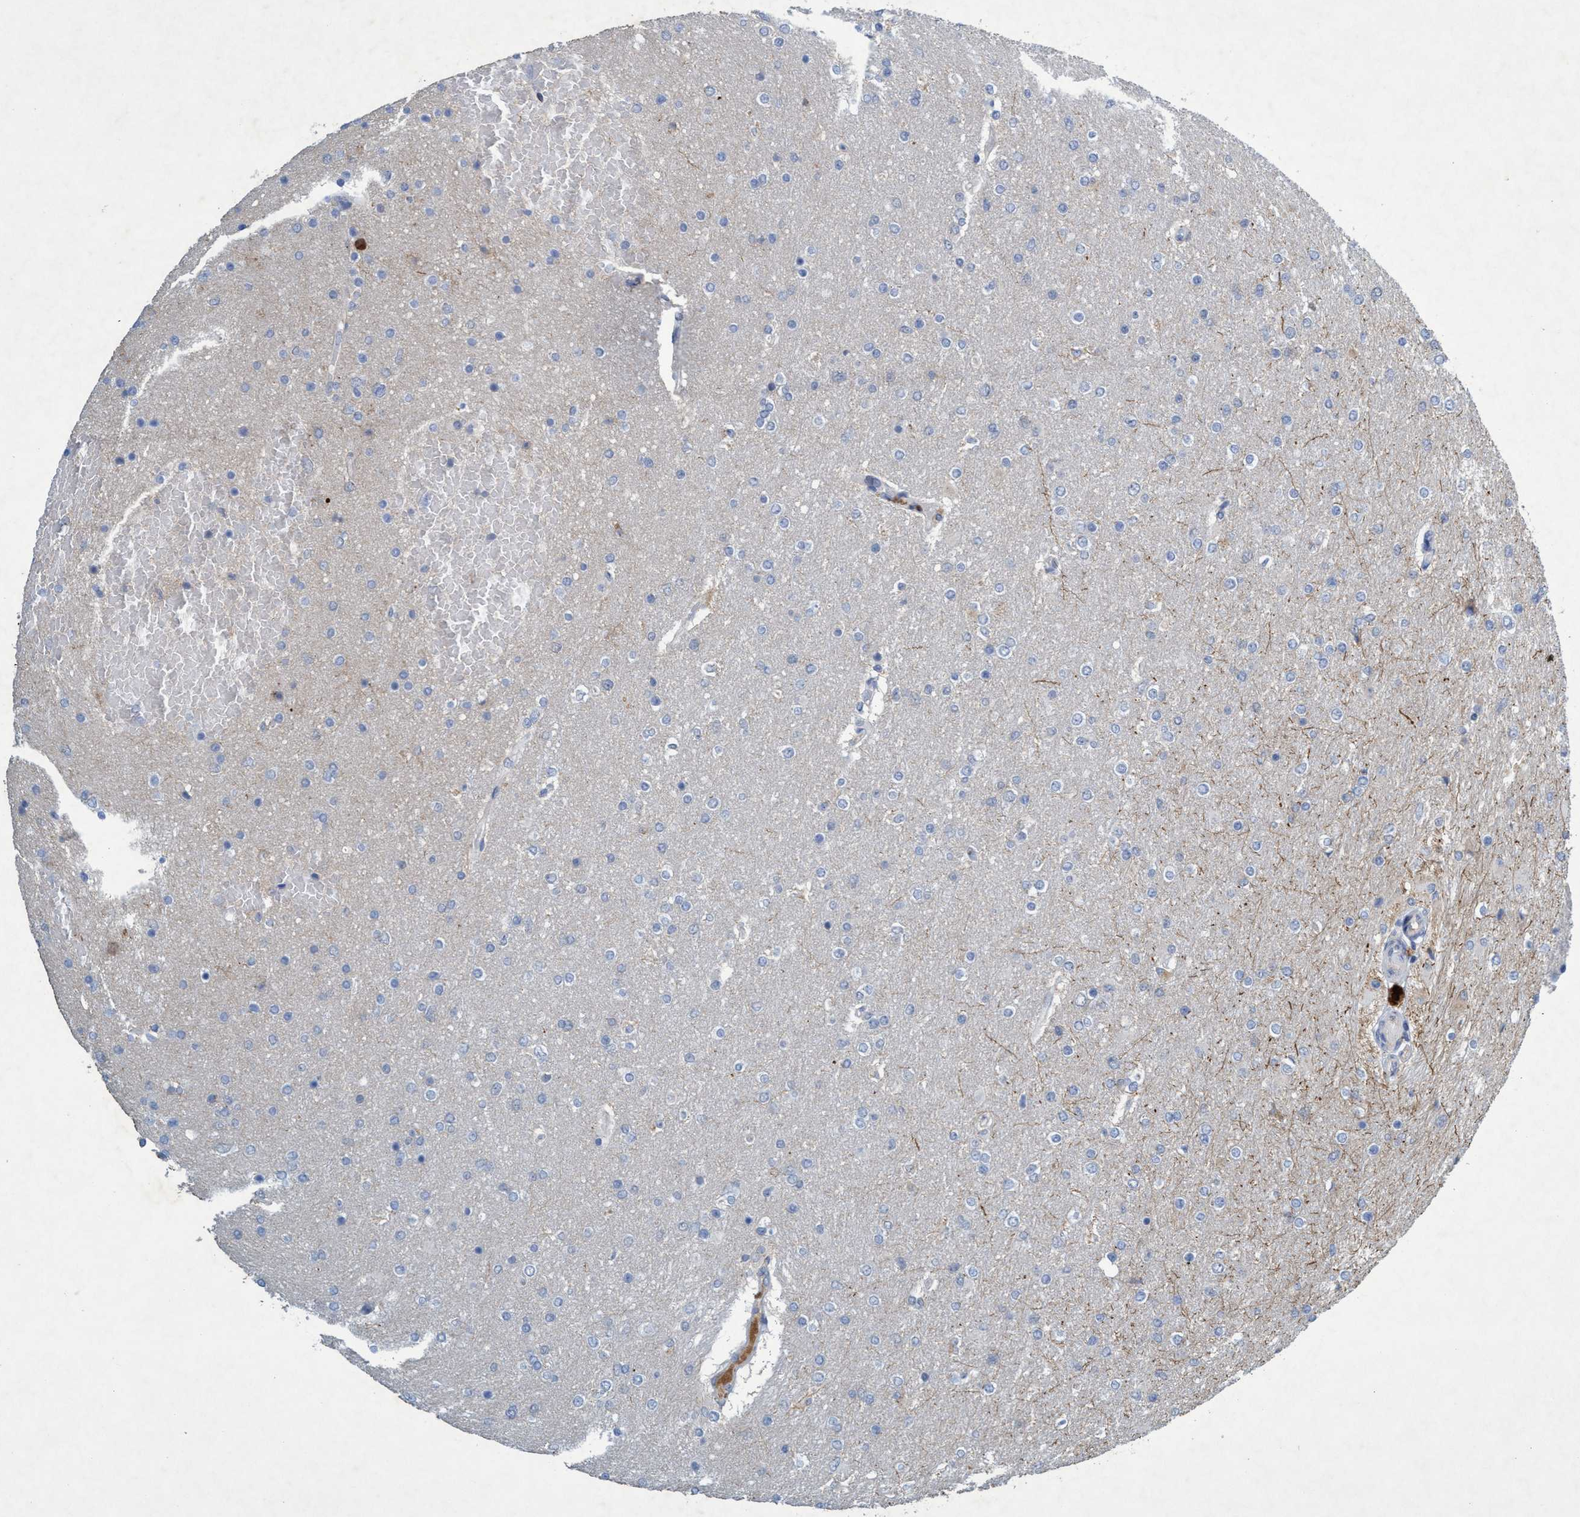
{"staining": {"intensity": "negative", "quantity": "none", "location": "none"}, "tissue": "glioma", "cell_type": "Tumor cells", "image_type": "cancer", "snomed": [{"axis": "morphology", "description": "Glioma, malignant, High grade"}, {"axis": "topography", "description": "Cerebral cortex"}], "caption": "High-grade glioma (malignant) stained for a protein using immunohistochemistry (IHC) reveals no staining tumor cells.", "gene": "RNF208", "patient": {"sex": "female", "age": 36}}